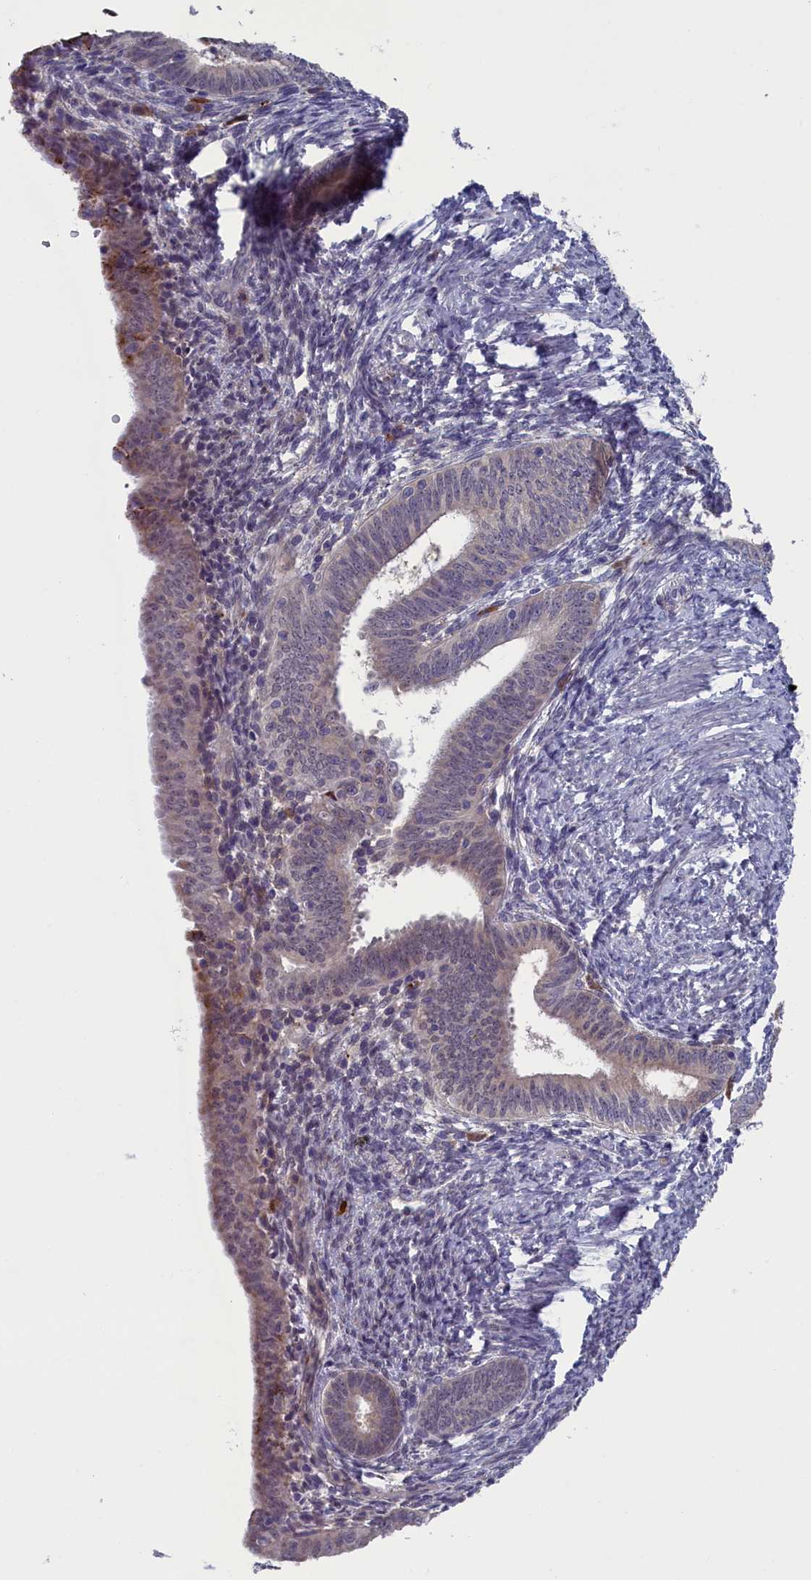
{"staining": {"intensity": "weak", "quantity": "<25%", "location": "cytoplasmic/membranous"}, "tissue": "endometrial cancer", "cell_type": "Tumor cells", "image_type": "cancer", "snomed": [{"axis": "morphology", "description": "Adenocarcinoma, NOS"}, {"axis": "topography", "description": "Endometrium"}], "caption": "Image shows no significant protein staining in tumor cells of endometrial cancer (adenocarcinoma).", "gene": "CNEP1R1", "patient": {"sex": "female", "age": 51}}